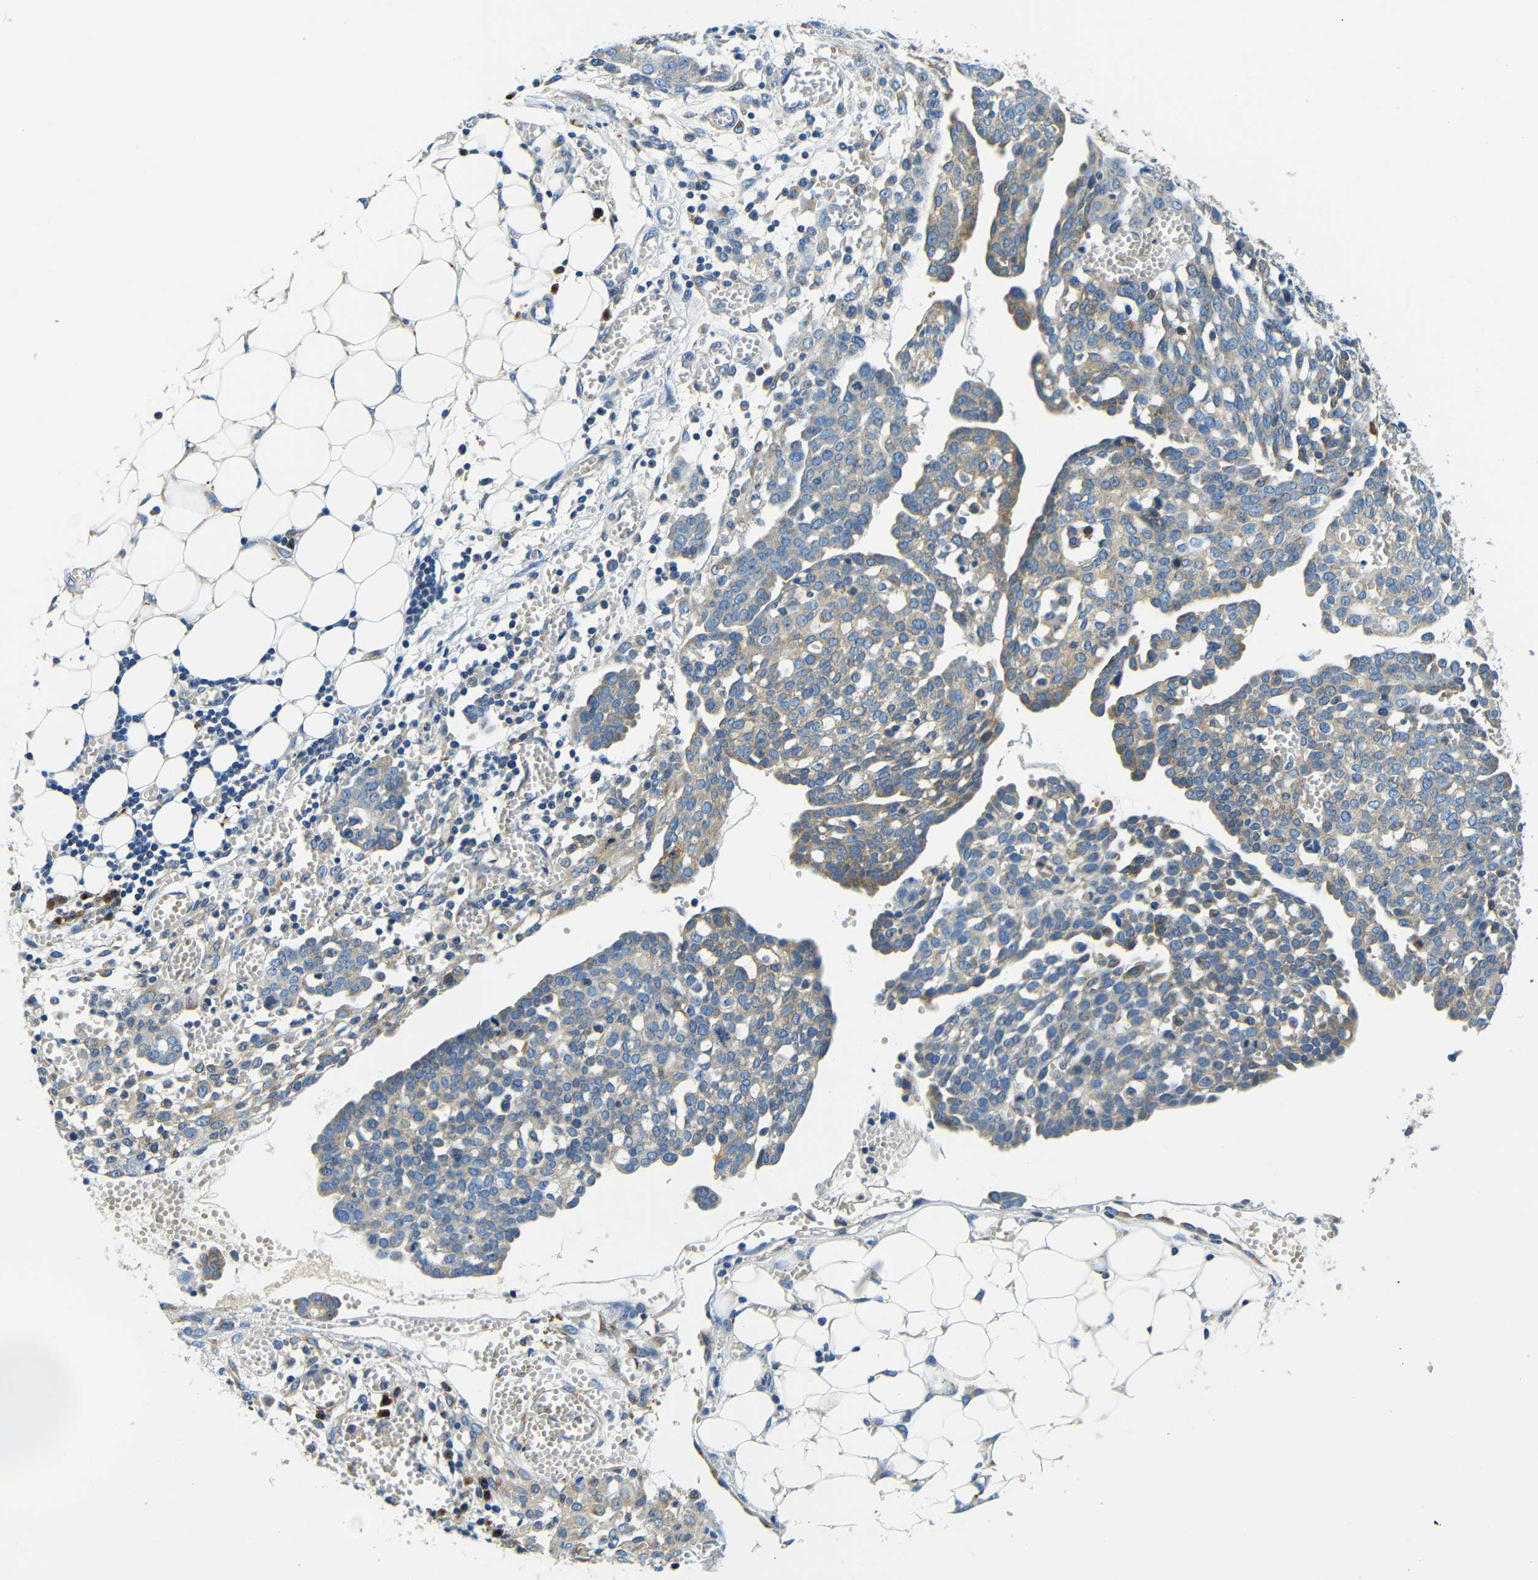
{"staining": {"intensity": "weak", "quantity": "<25%", "location": "cytoplasmic/membranous"}, "tissue": "ovarian cancer", "cell_type": "Tumor cells", "image_type": "cancer", "snomed": [{"axis": "morphology", "description": "Cystadenocarcinoma, serous, NOS"}, {"axis": "topography", "description": "Soft tissue"}, {"axis": "topography", "description": "Ovary"}], "caption": "Protein analysis of ovarian cancer exhibits no significant positivity in tumor cells.", "gene": "USO1", "patient": {"sex": "female", "age": 57}}